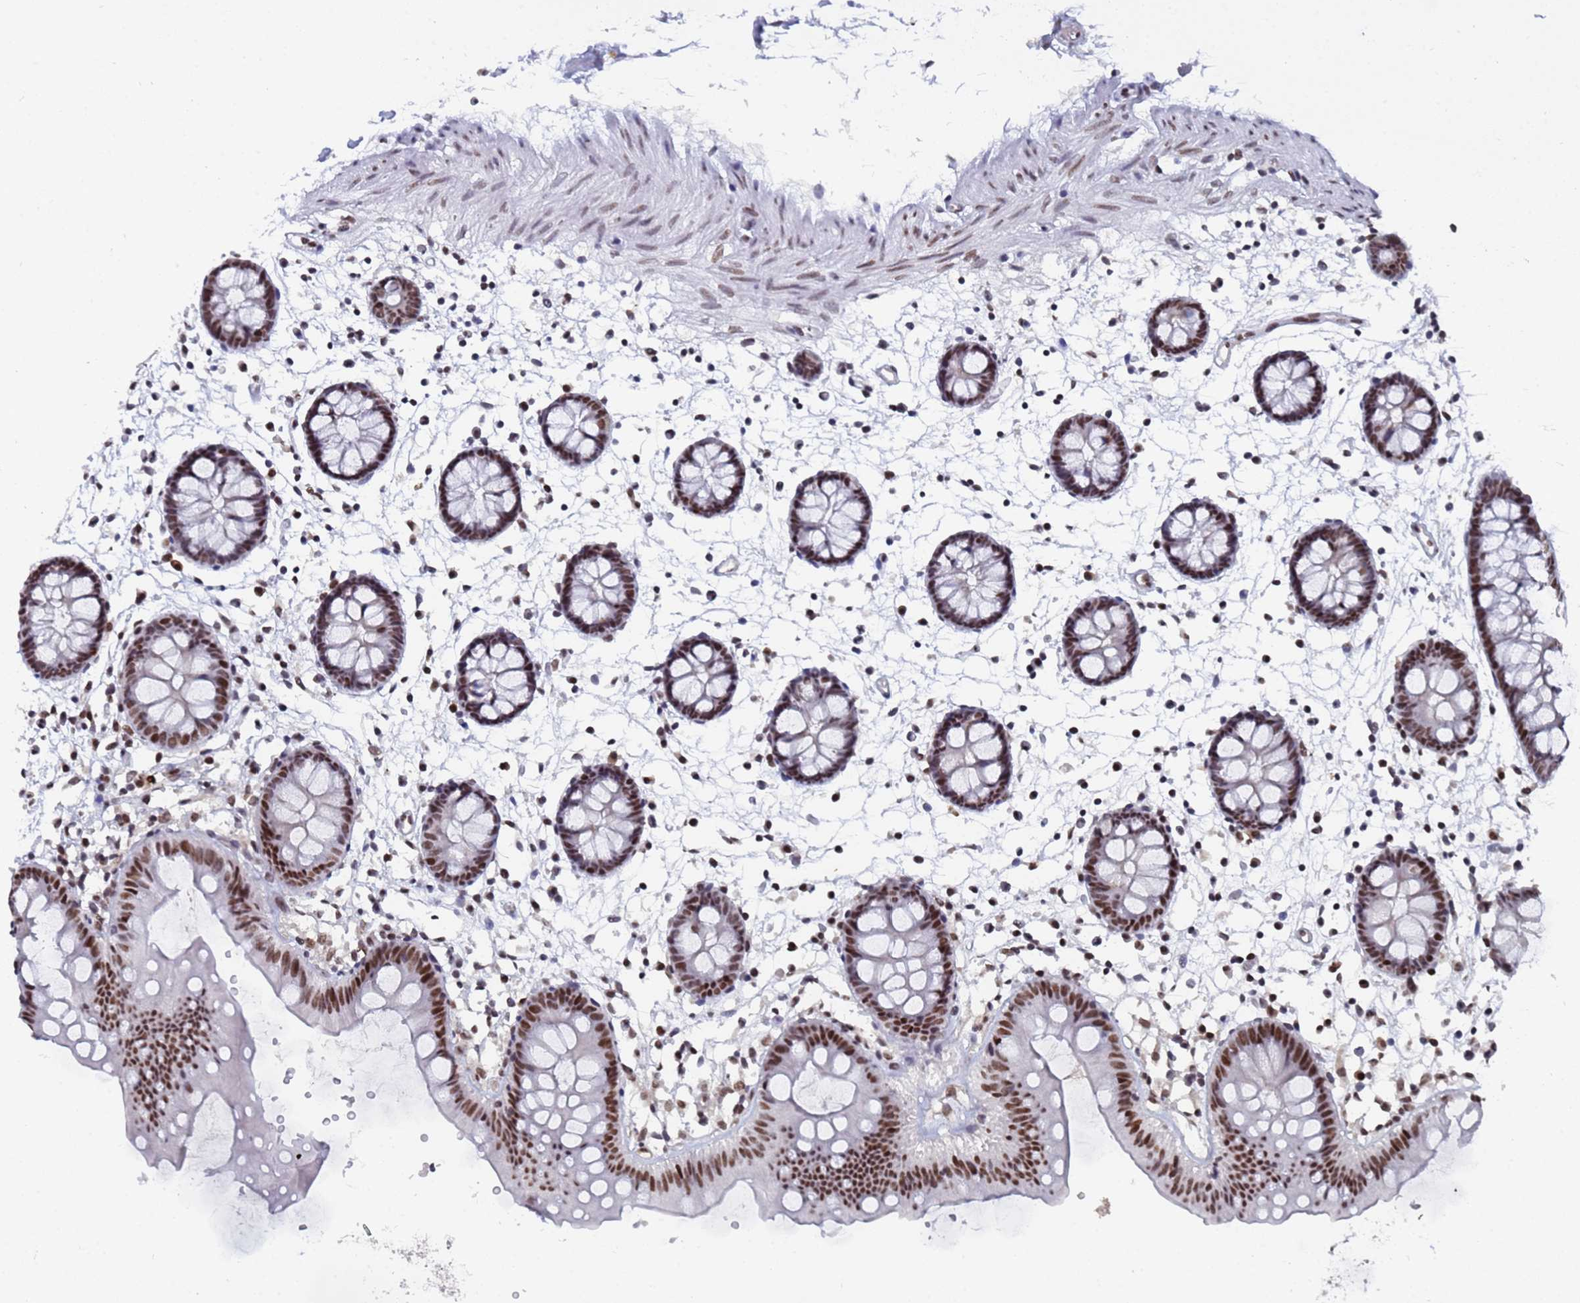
{"staining": {"intensity": "moderate", "quantity": ">75%", "location": "nuclear"}, "tissue": "colon", "cell_type": "Endothelial cells", "image_type": "normal", "snomed": [{"axis": "morphology", "description": "Normal tissue, NOS"}, {"axis": "topography", "description": "Colon"}], "caption": "IHC histopathology image of benign colon: colon stained using immunohistochemistry (IHC) reveals medium levels of moderate protein expression localized specifically in the nuclear of endothelial cells, appearing as a nuclear brown color.", "gene": "RAVER2", "patient": {"sex": "male", "age": 56}}